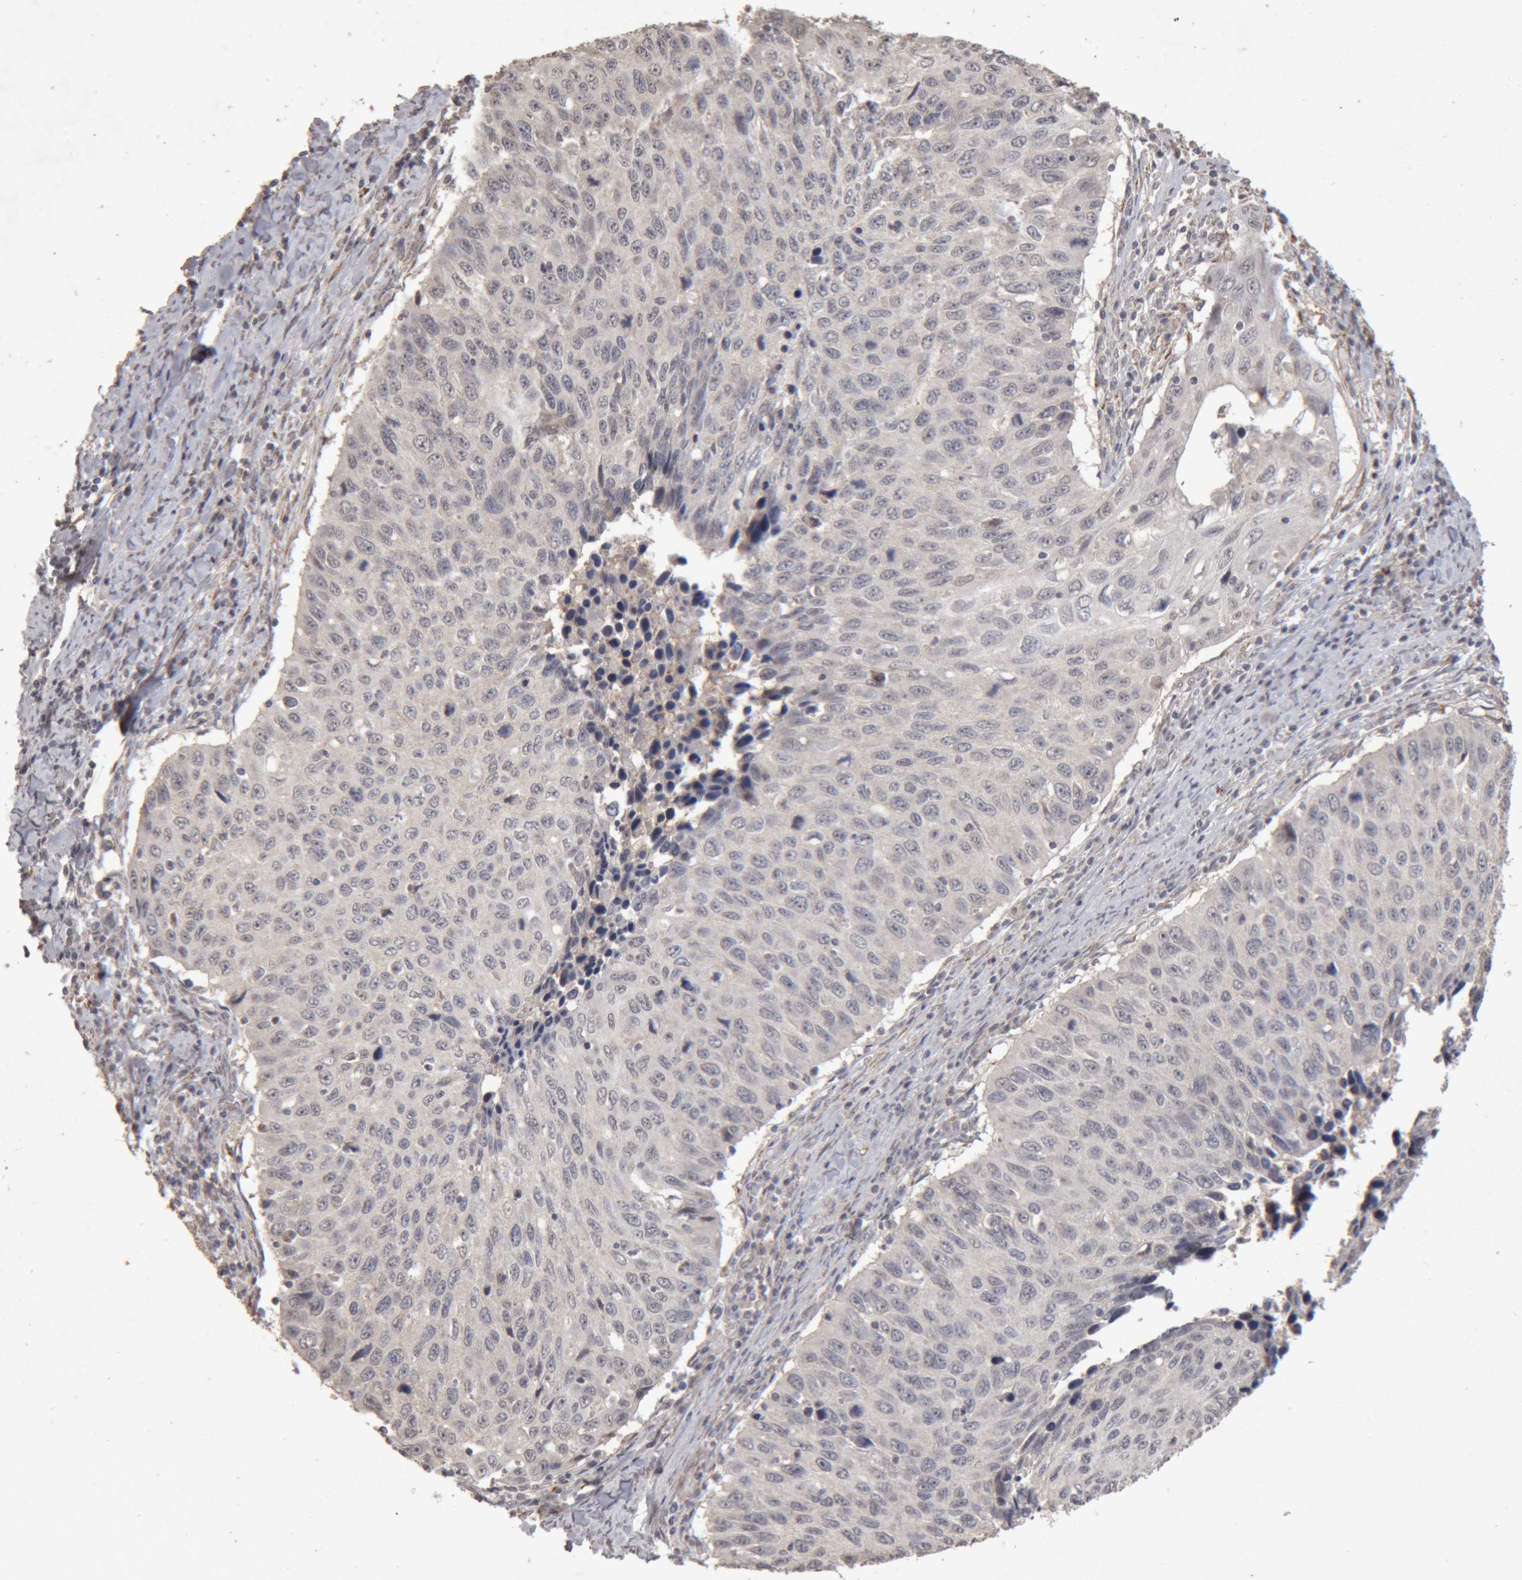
{"staining": {"intensity": "negative", "quantity": "none", "location": "none"}, "tissue": "cervical cancer", "cell_type": "Tumor cells", "image_type": "cancer", "snomed": [{"axis": "morphology", "description": "Squamous cell carcinoma, NOS"}, {"axis": "topography", "description": "Cervix"}], "caption": "Cervical squamous cell carcinoma stained for a protein using immunohistochemistry (IHC) exhibits no expression tumor cells.", "gene": "MEP1A", "patient": {"sex": "female", "age": 53}}